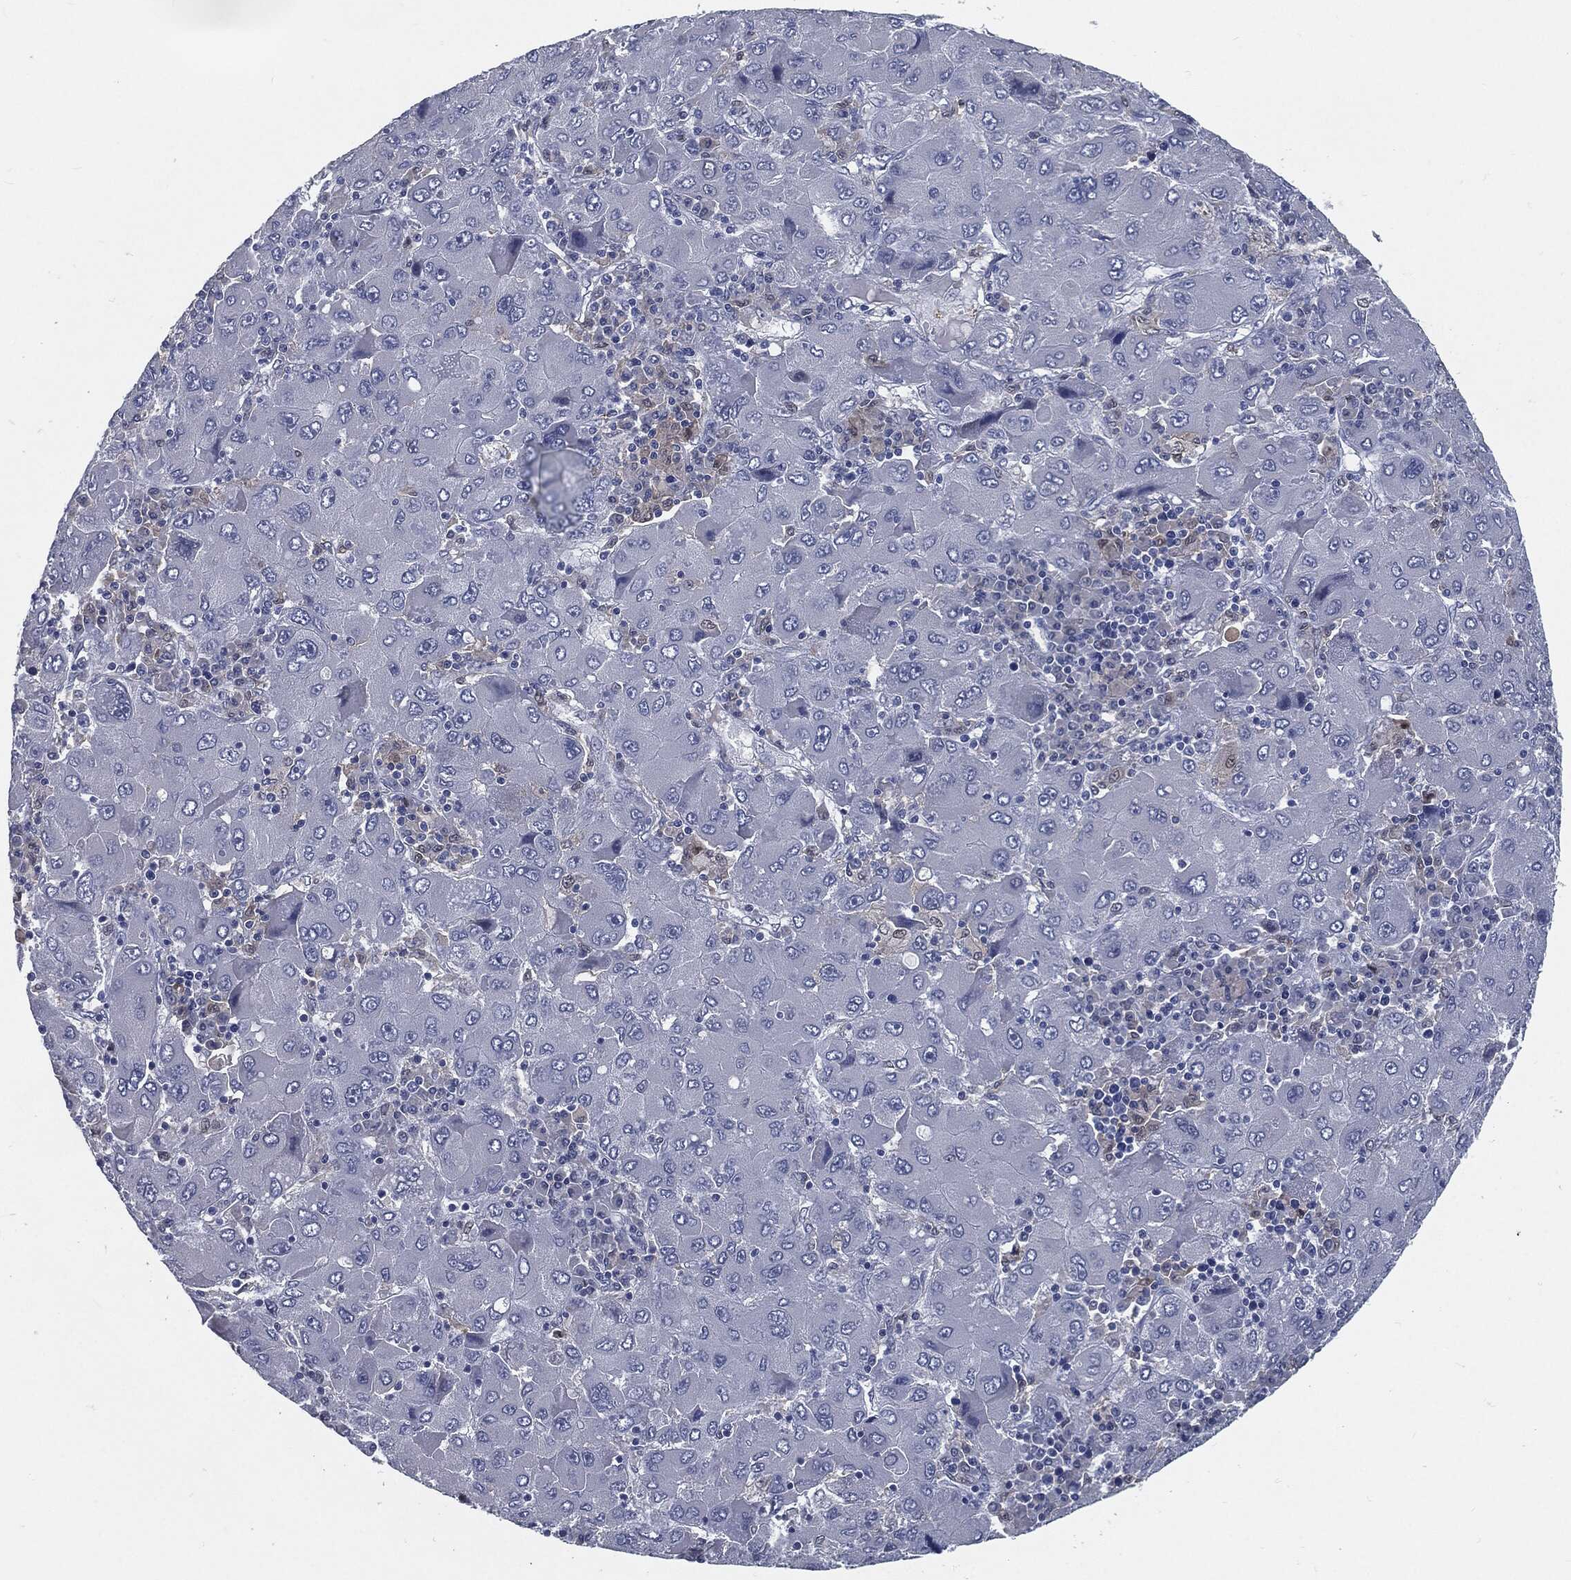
{"staining": {"intensity": "negative", "quantity": "none", "location": "none"}, "tissue": "liver cancer", "cell_type": "Tumor cells", "image_type": "cancer", "snomed": [{"axis": "morphology", "description": "Carcinoma, Hepatocellular, NOS"}, {"axis": "topography", "description": "Liver"}], "caption": "The photomicrograph reveals no staining of tumor cells in liver cancer (hepatocellular carcinoma).", "gene": "PROM1", "patient": {"sex": "male", "age": 75}}